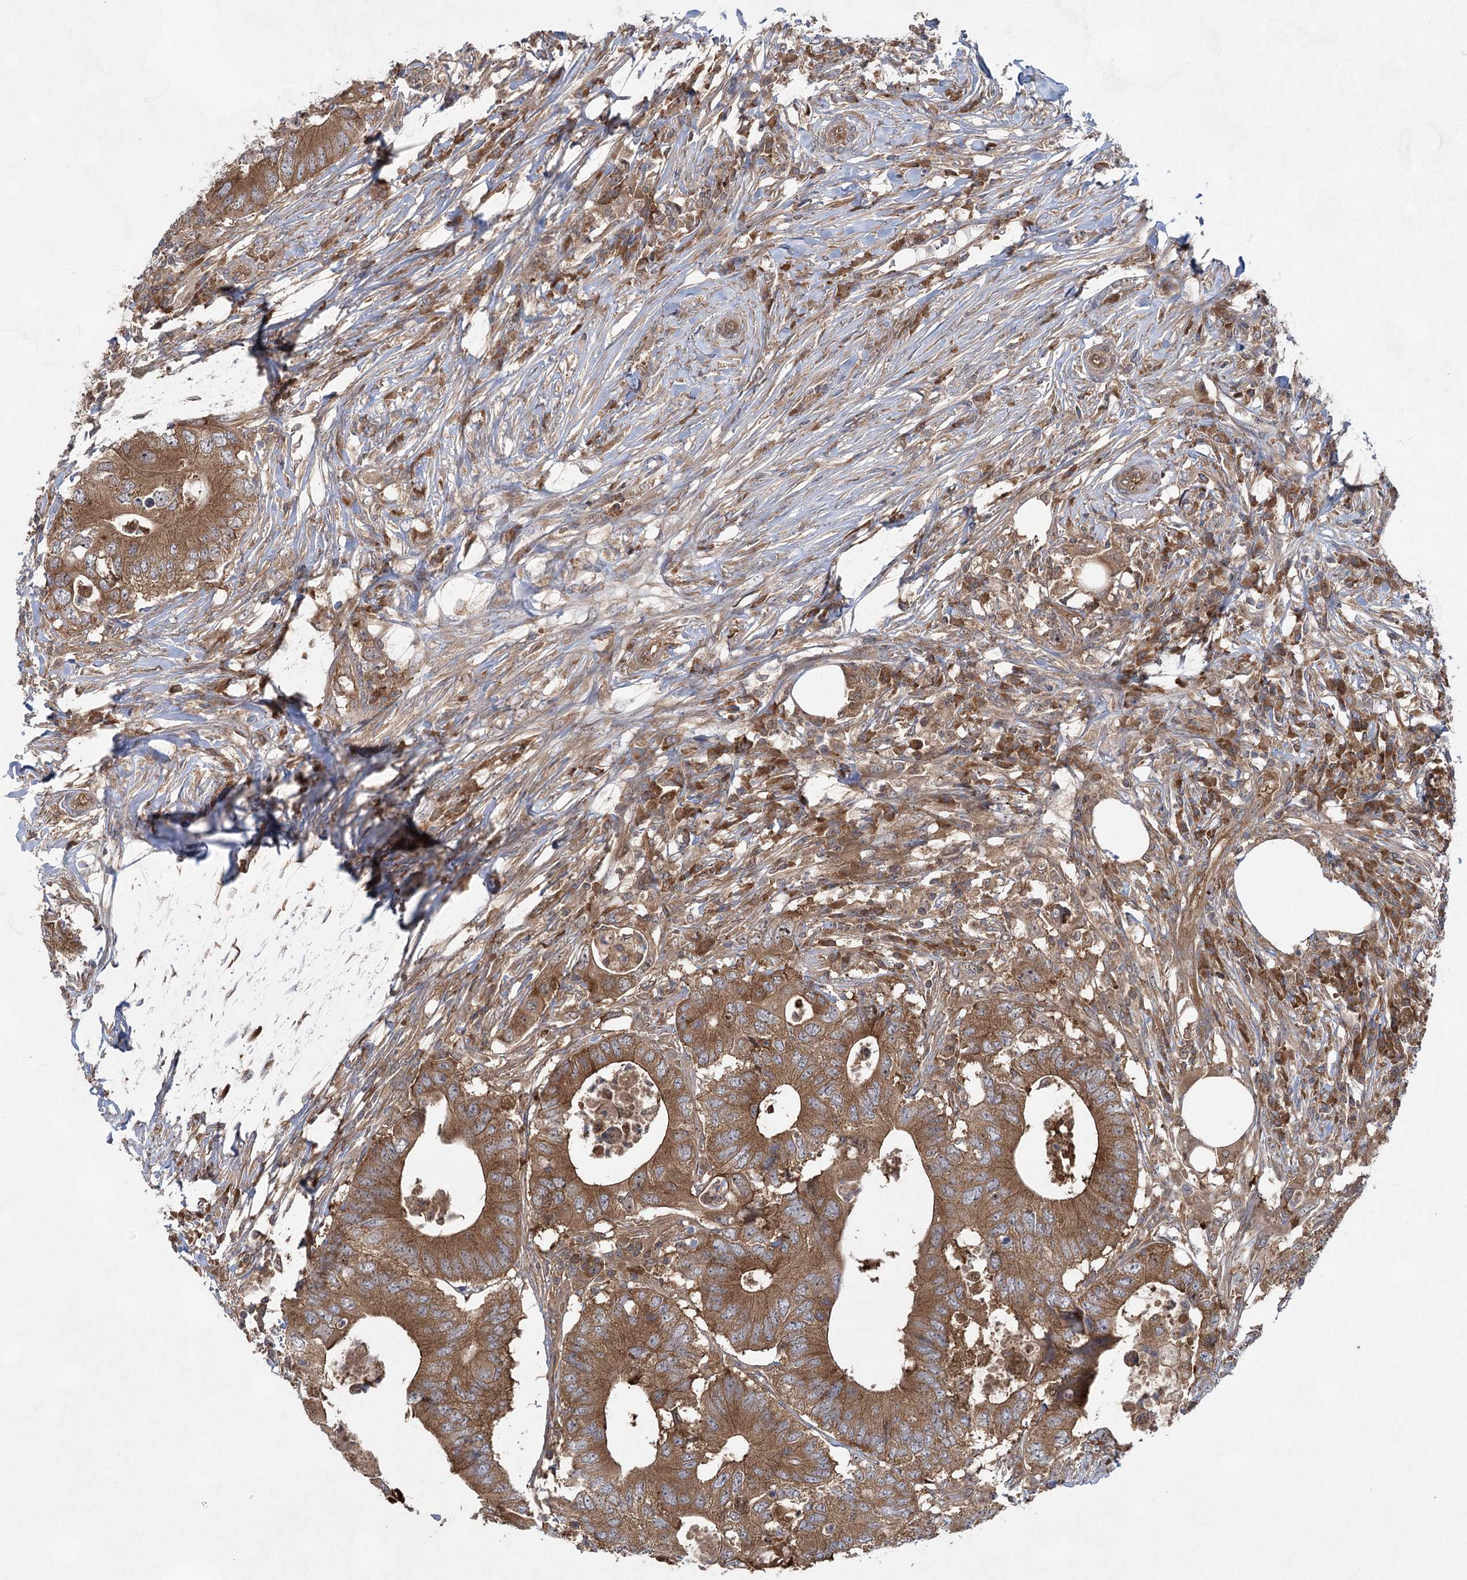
{"staining": {"intensity": "moderate", "quantity": ">75%", "location": "cytoplasmic/membranous"}, "tissue": "colorectal cancer", "cell_type": "Tumor cells", "image_type": "cancer", "snomed": [{"axis": "morphology", "description": "Adenocarcinoma, NOS"}, {"axis": "topography", "description": "Colon"}], "caption": "High-magnification brightfield microscopy of colorectal cancer (adenocarcinoma) stained with DAB (3,3'-diaminobenzidine) (brown) and counterstained with hematoxylin (blue). tumor cells exhibit moderate cytoplasmic/membranous expression is present in approximately>75% of cells.", "gene": "EIF3A", "patient": {"sex": "male", "age": 71}}